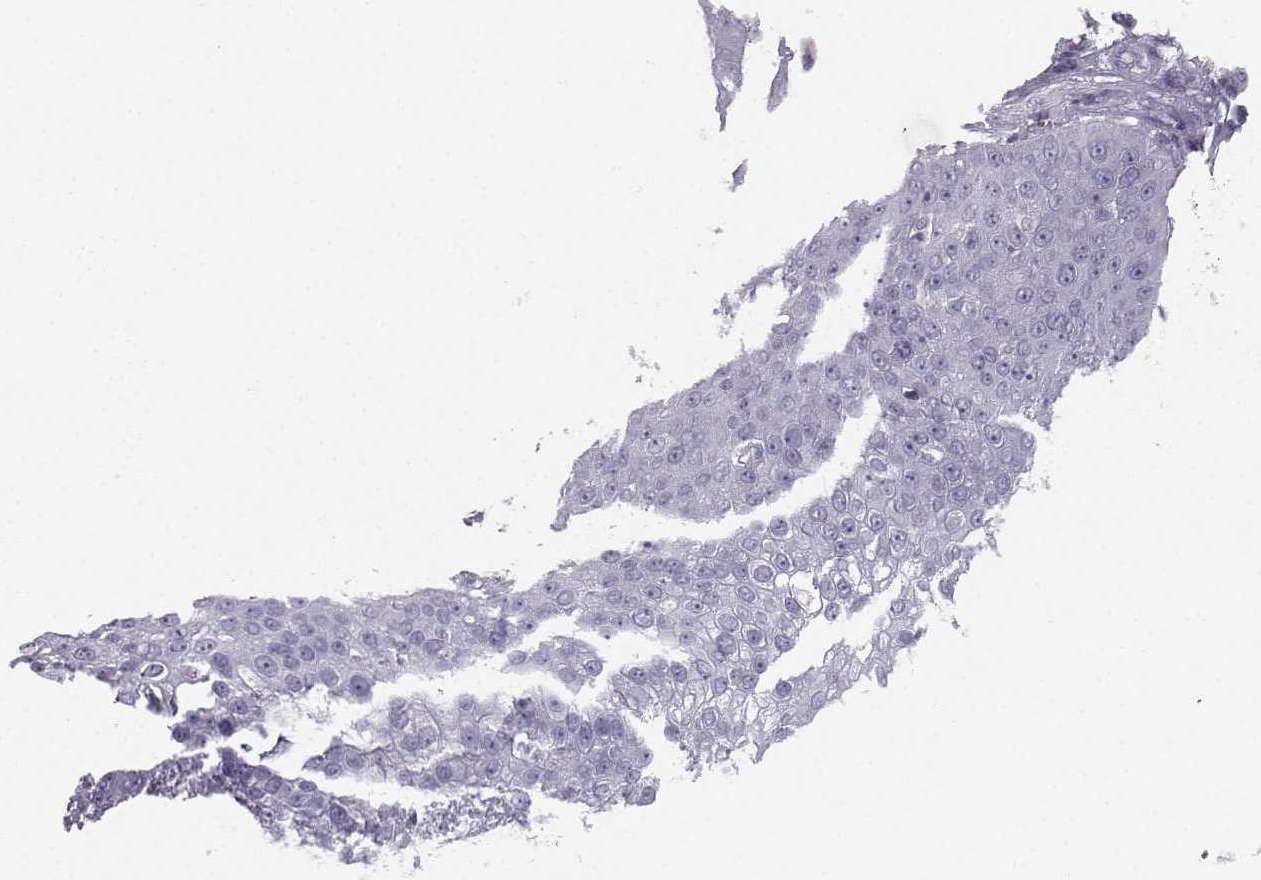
{"staining": {"intensity": "negative", "quantity": "none", "location": "none"}, "tissue": "skin cancer", "cell_type": "Tumor cells", "image_type": "cancer", "snomed": [{"axis": "morphology", "description": "Squamous cell carcinoma, NOS"}, {"axis": "topography", "description": "Skin"}], "caption": "IHC micrograph of human skin cancer (squamous cell carcinoma) stained for a protein (brown), which reveals no positivity in tumor cells. Nuclei are stained in blue.", "gene": "CASR", "patient": {"sex": "male", "age": 71}}